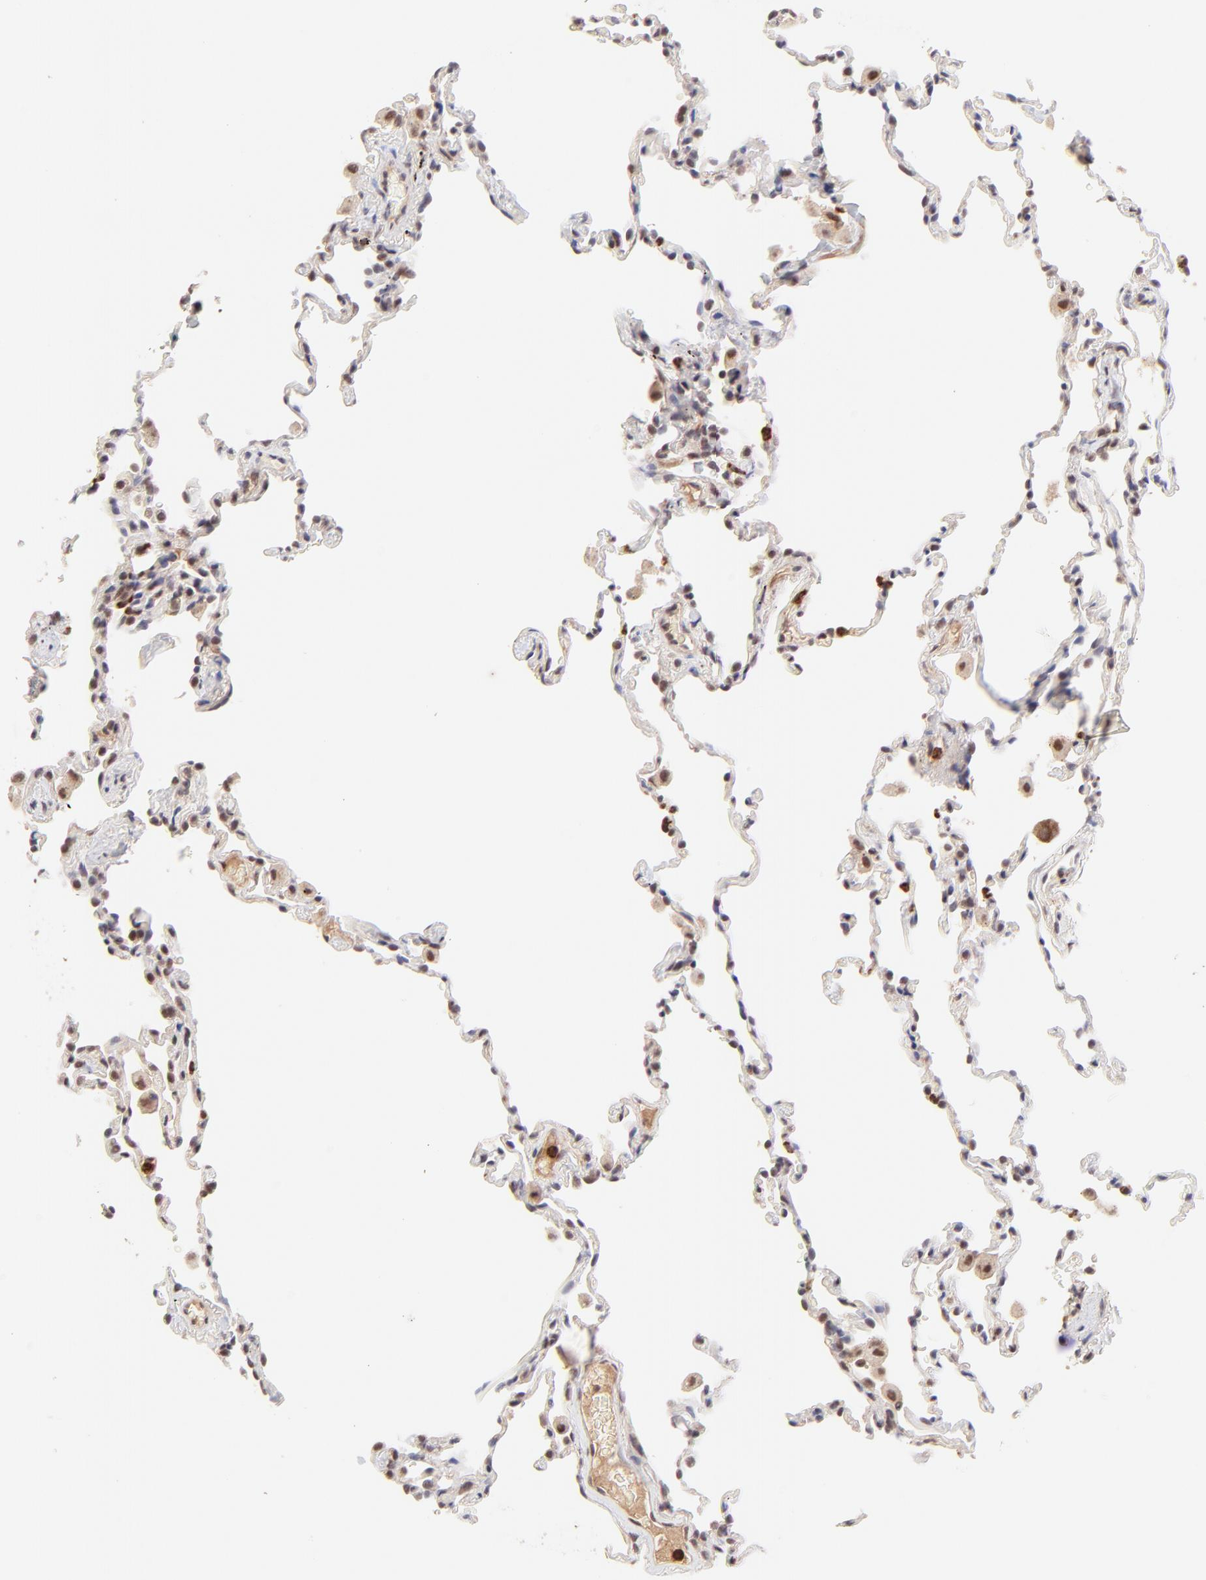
{"staining": {"intensity": "negative", "quantity": "none", "location": "none"}, "tissue": "lung", "cell_type": "Alveolar cells", "image_type": "normal", "snomed": [{"axis": "morphology", "description": "Normal tissue, NOS"}, {"axis": "morphology", "description": "Soft tissue tumor metastatic"}, {"axis": "topography", "description": "Lung"}], "caption": "This is a image of IHC staining of benign lung, which shows no expression in alveolar cells.", "gene": "MED12", "patient": {"sex": "male", "age": 59}}